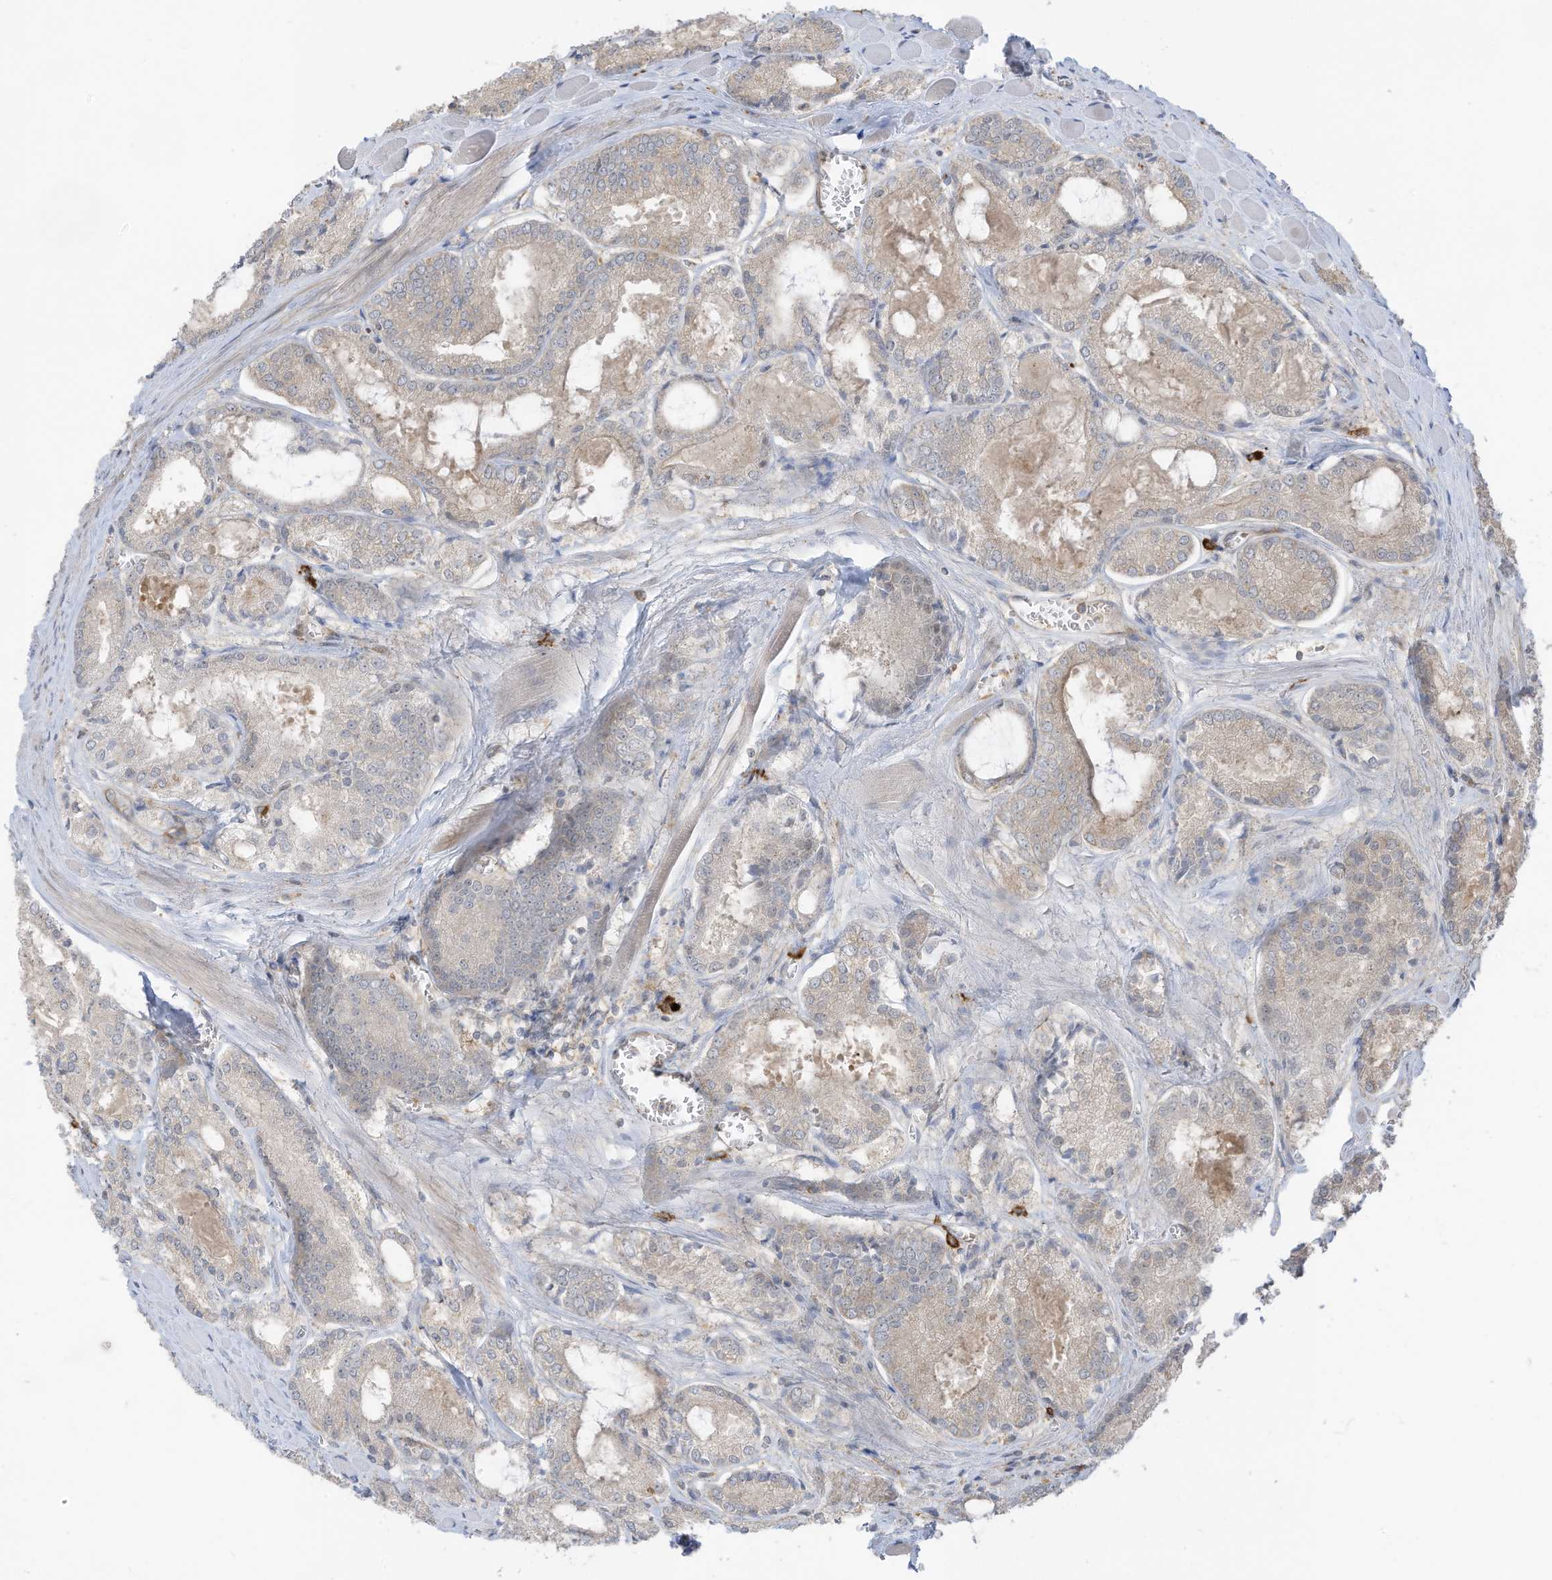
{"staining": {"intensity": "weak", "quantity": "<25%", "location": "cytoplasmic/membranous"}, "tissue": "prostate cancer", "cell_type": "Tumor cells", "image_type": "cancer", "snomed": [{"axis": "morphology", "description": "Adenocarcinoma, Low grade"}, {"axis": "topography", "description": "Prostate"}], "caption": "Immunohistochemical staining of prostate cancer demonstrates no significant positivity in tumor cells.", "gene": "DZIP3", "patient": {"sex": "male", "age": 67}}